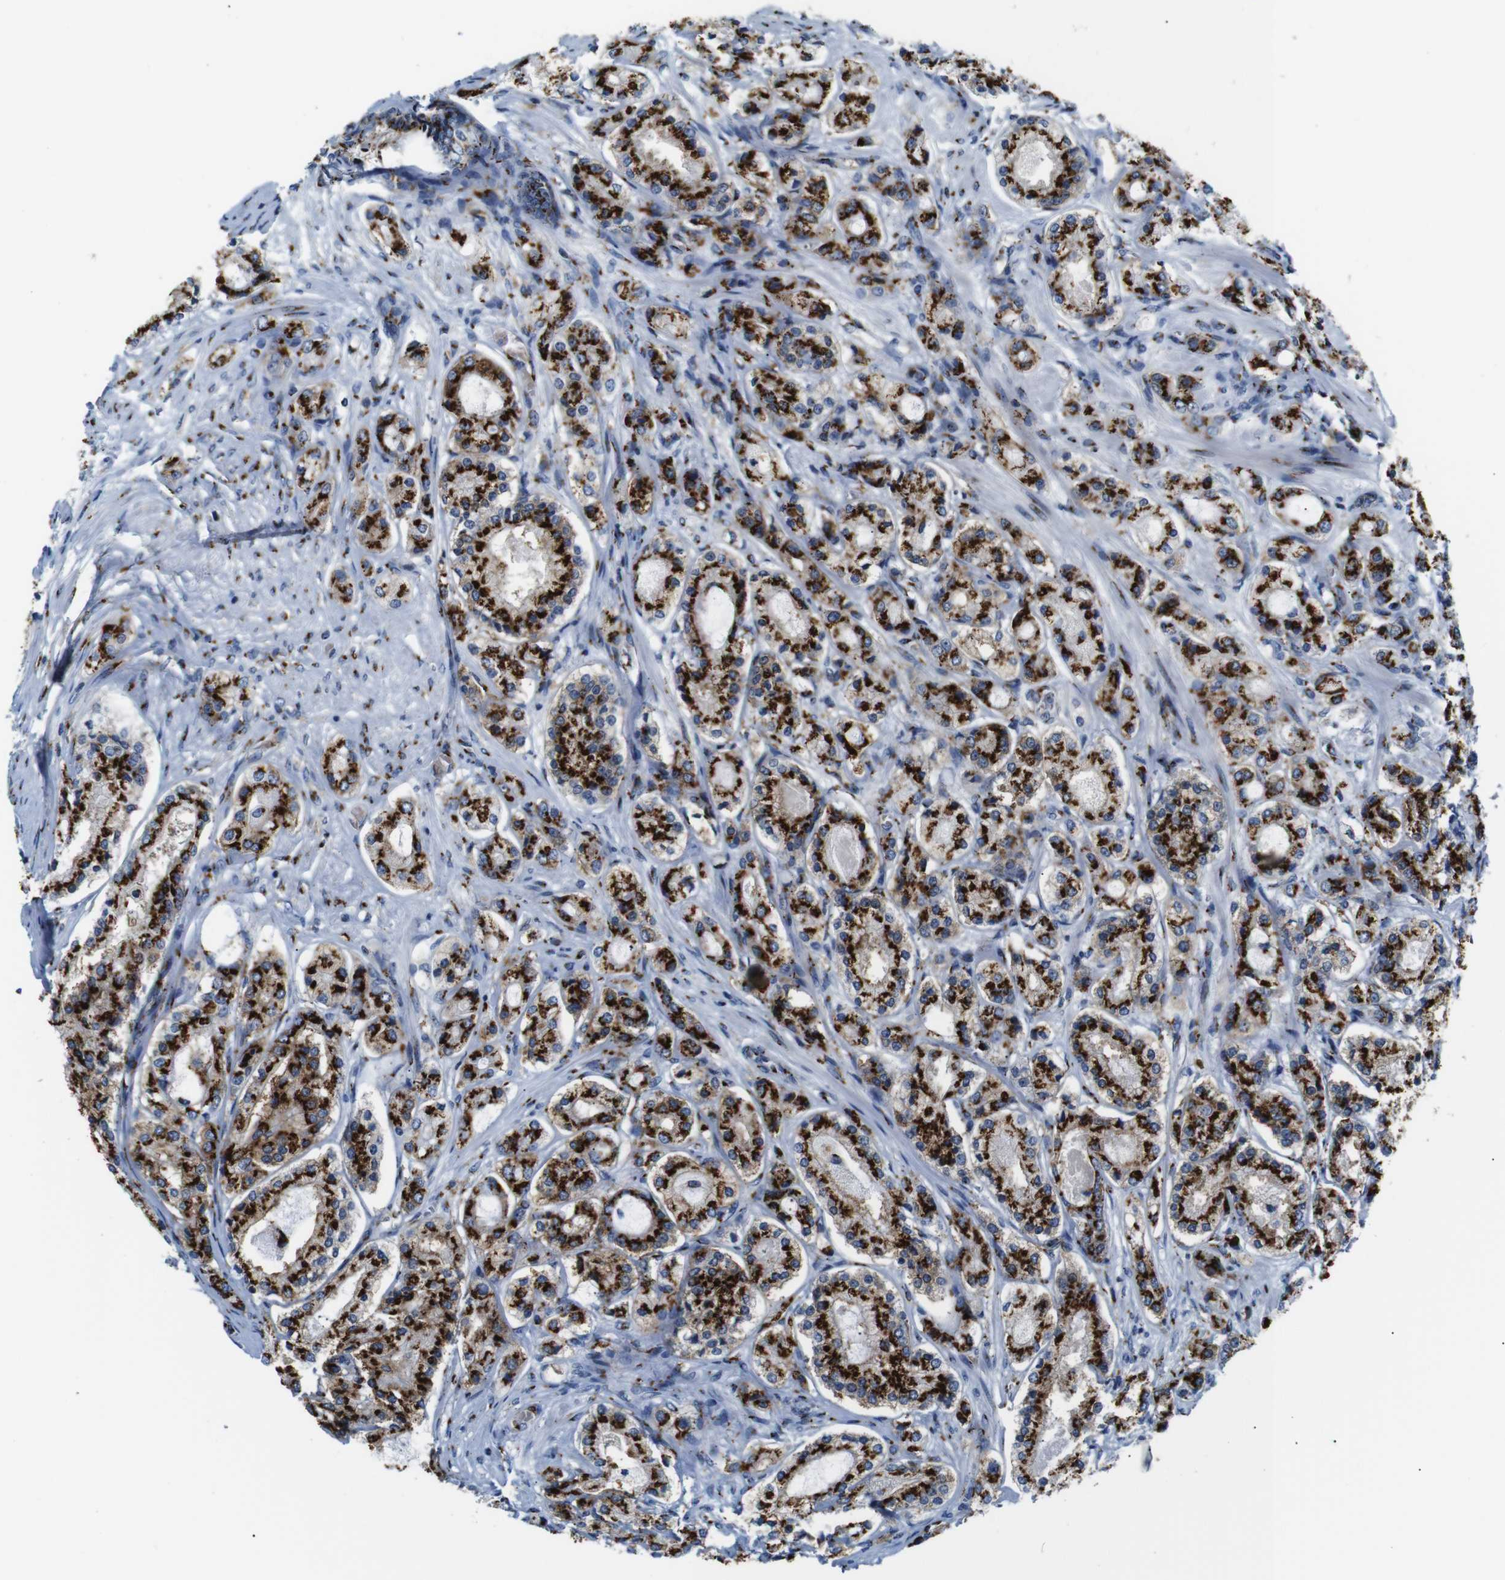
{"staining": {"intensity": "strong", "quantity": ">75%", "location": "cytoplasmic/membranous"}, "tissue": "prostate cancer", "cell_type": "Tumor cells", "image_type": "cancer", "snomed": [{"axis": "morphology", "description": "Adenocarcinoma, High grade"}, {"axis": "topography", "description": "Prostate"}], "caption": "Adenocarcinoma (high-grade) (prostate) stained with a brown dye shows strong cytoplasmic/membranous positive expression in about >75% of tumor cells.", "gene": "TGOLN2", "patient": {"sex": "male", "age": 65}}